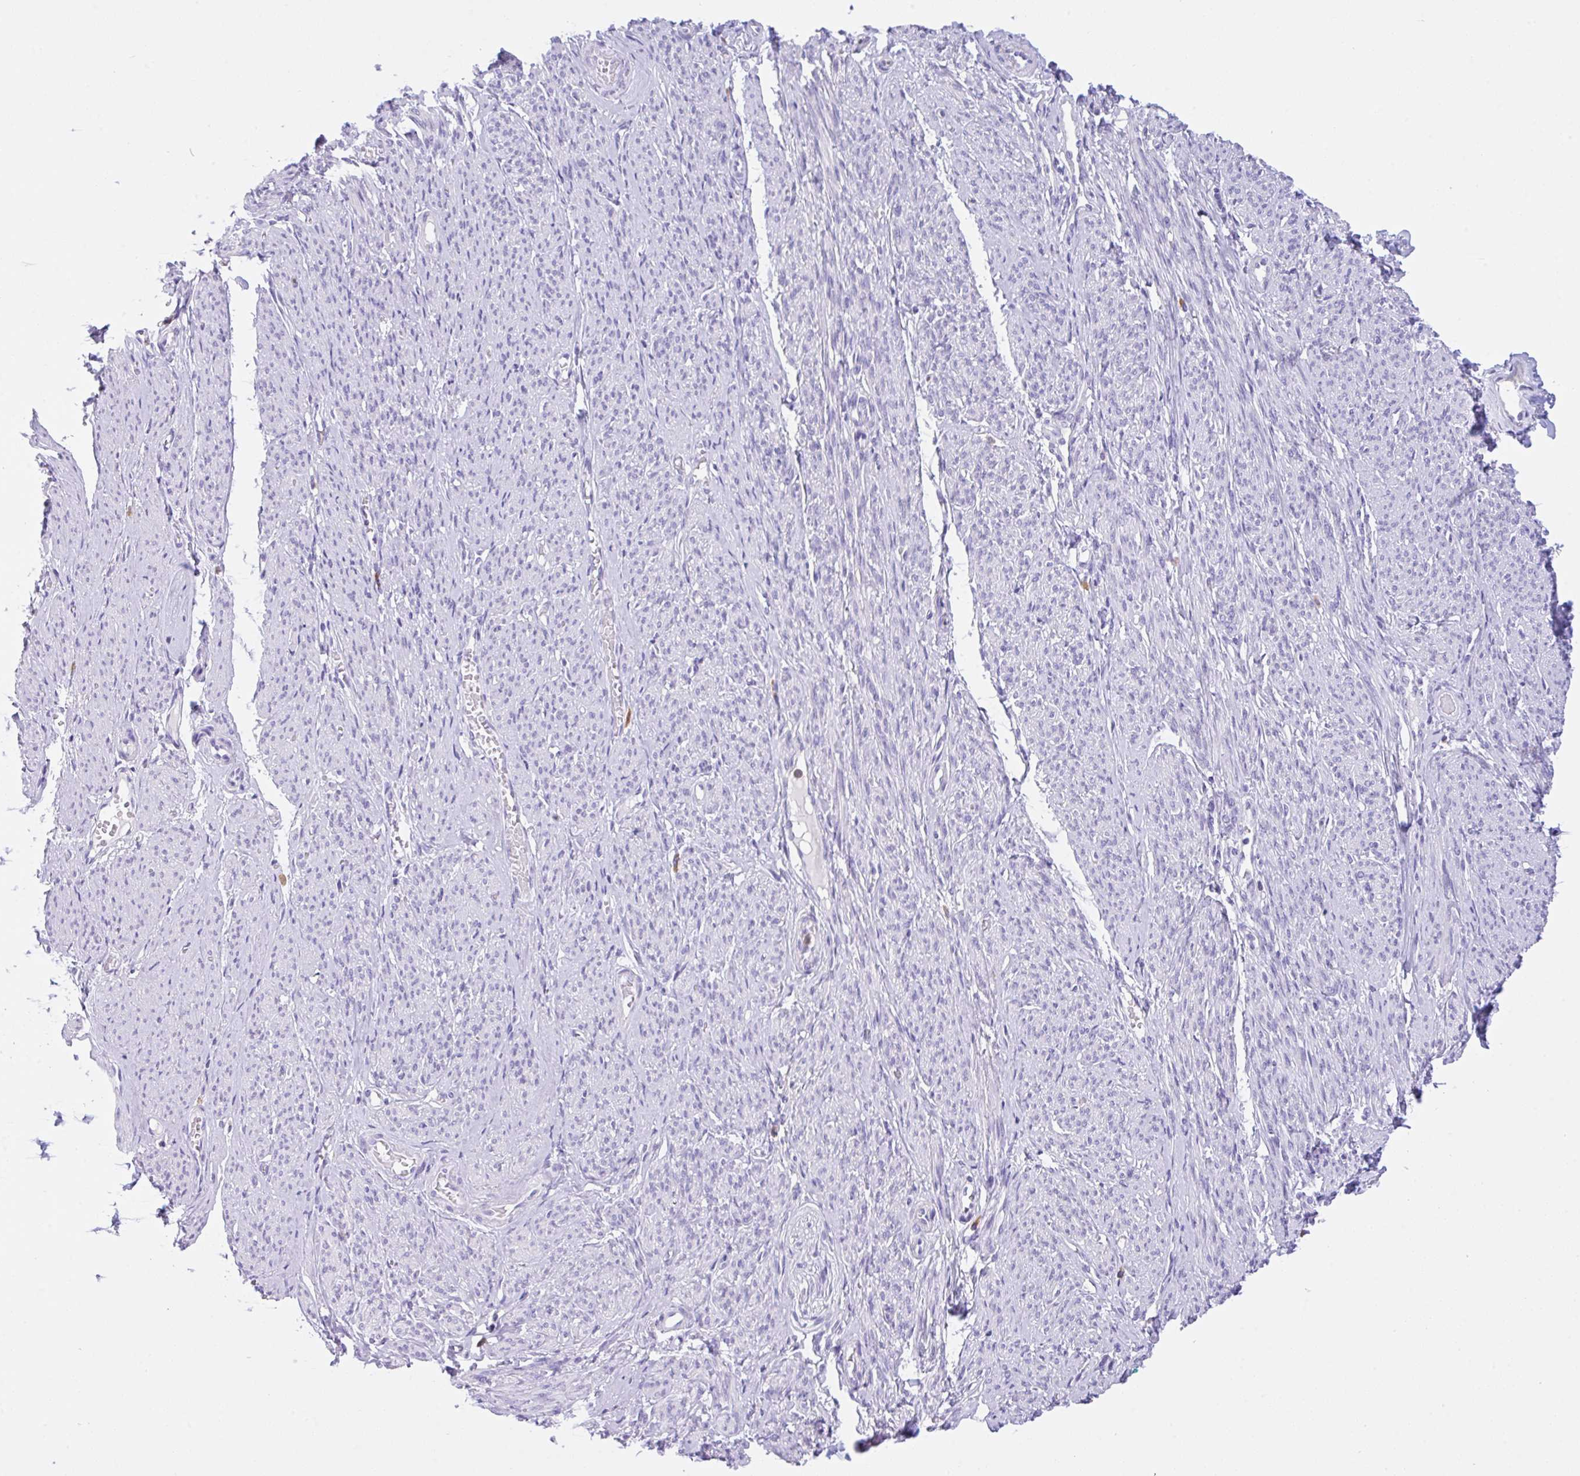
{"staining": {"intensity": "negative", "quantity": "none", "location": "none"}, "tissue": "smooth muscle", "cell_type": "Smooth muscle cells", "image_type": "normal", "snomed": [{"axis": "morphology", "description": "Normal tissue, NOS"}, {"axis": "topography", "description": "Smooth muscle"}], "caption": "The photomicrograph exhibits no staining of smooth muscle cells in benign smooth muscle. (IHC, brightfield microscopy, high magnification).", "gene": "NCF1", "patient": {"sex": "female", "age": 65}}